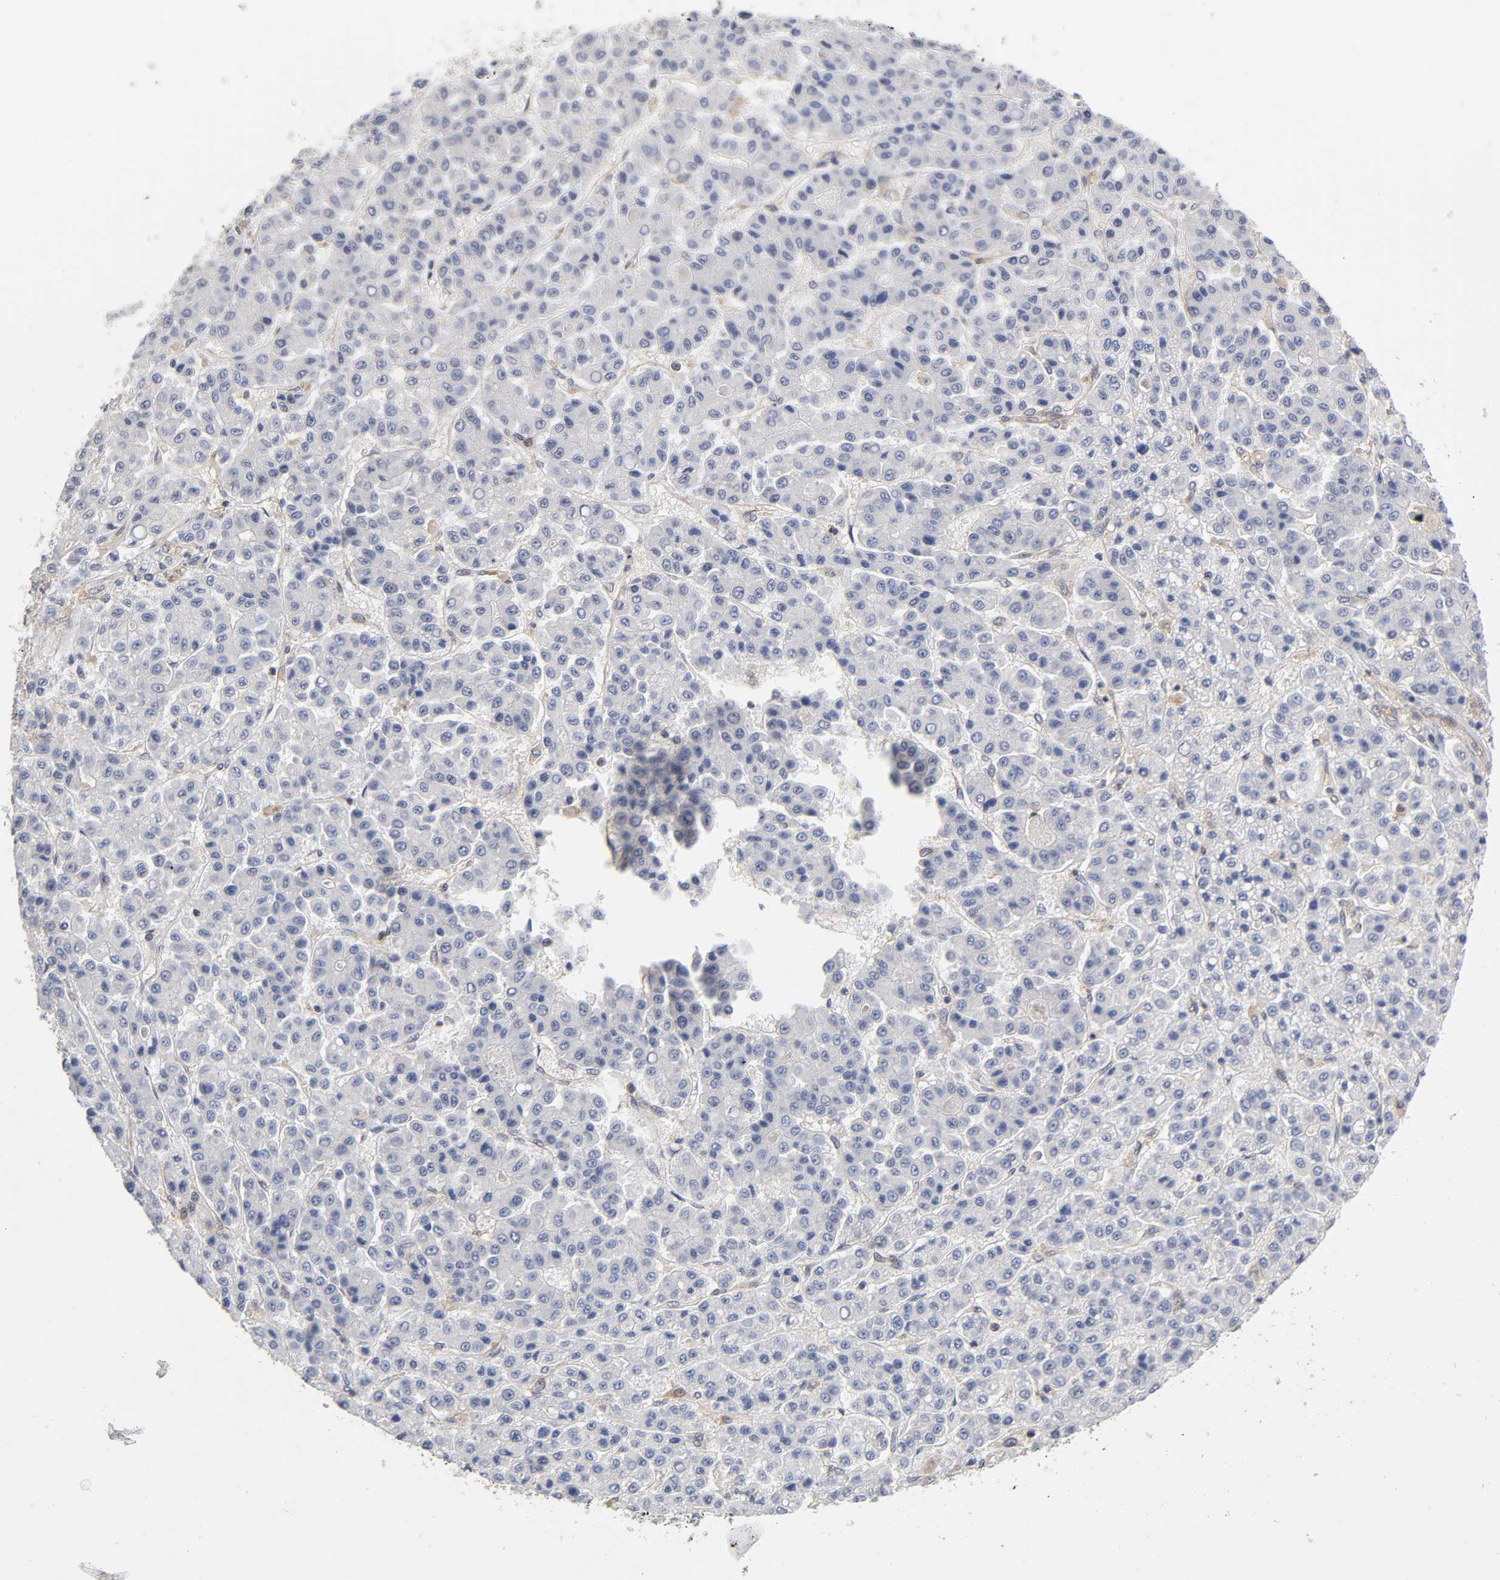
{"staining": {"intensity": "negative", "quantity": "none", "location": "none"}, "tissue": "liver cancer", "cell_type": "Tumor cells", "image_type": "cancer", "snomed": [{"axis": "morphology", "description": "Carcinoma, Hepatocellular, NOS"}, {"axis": "topography", "description": "Liver"}], "caption": "DAB (3,3'-diaminobenzidine) immunohistochemical staining of liver hepatocellular carcinoma exhibits no significant positivity in tumor cells. Nuclei are stained in blue.", "gene": "PAFAH1B1", "patient": {"sex": "male", "age": 70}}